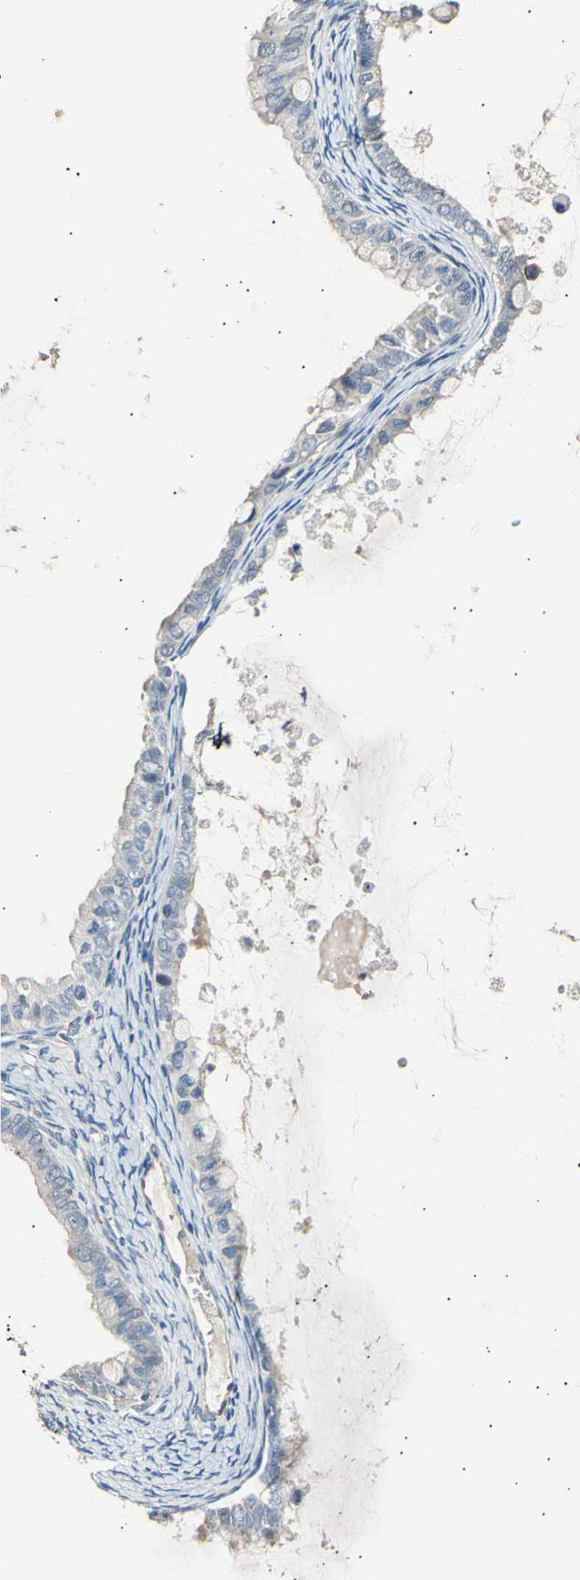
{"staining": {"intensity": "negative", "quantity": "none", "location": "none"}, "tissue": "ovarian cancer", "cell_type": "Tumor cells", "image_type": "cancer", "snomed": [{"axis": "morphology", "description": "Cystadenocarcinoma, mucinous, NOS"}, {"axis": "topography", "description": "Ovary"}], "caption": "There is no significant staining in tumor cells of ovarian cancer.", "gene": "LDLR", "patient": {"sex": "female", "age": 80}}